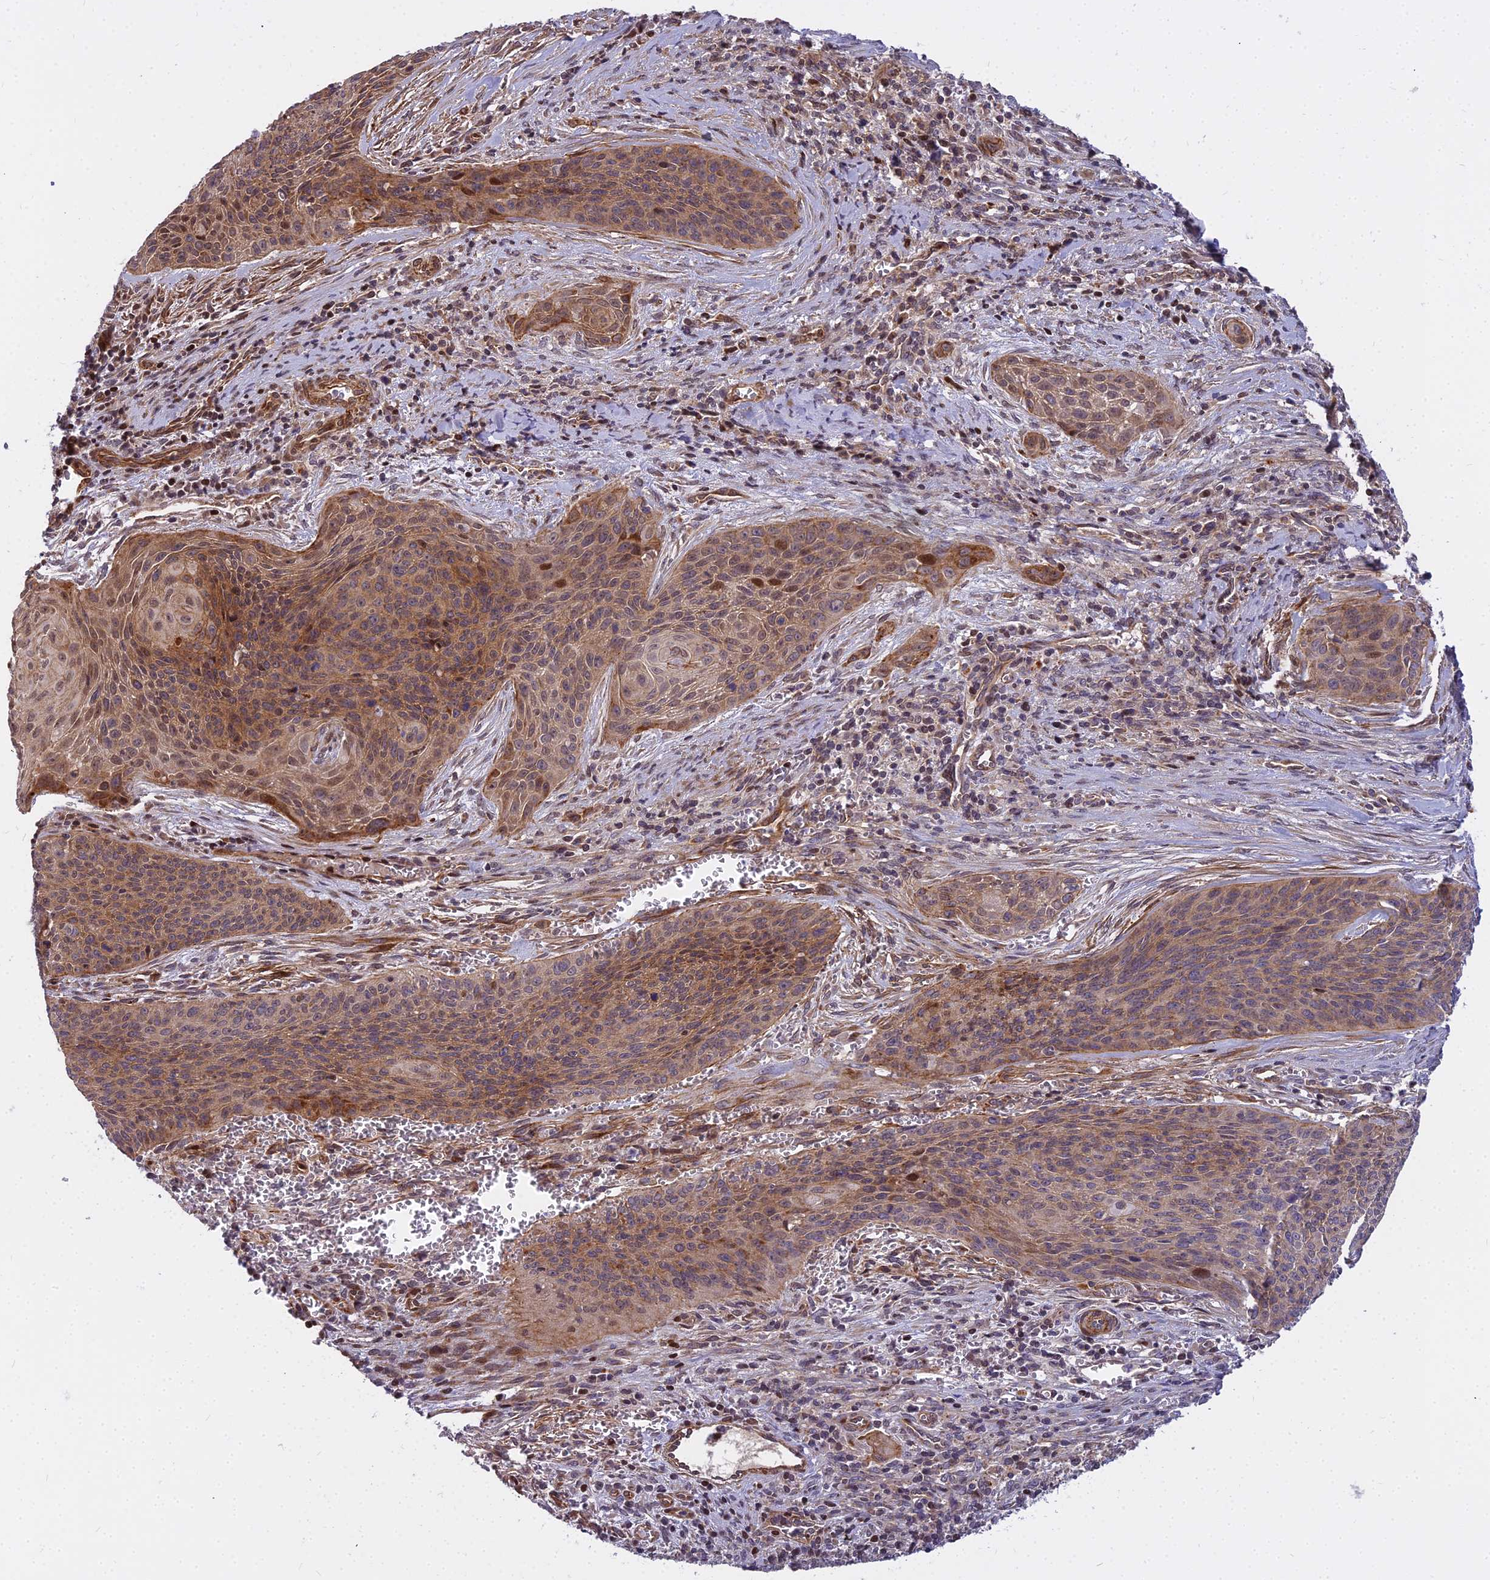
{"staining": {"intensity": "moderate", "quantity": ">75%", "location": "cytoplasmic/membranous,nuclear"}, "tissue": "cervical cancer", "cell_type": "Tumor cells", "image_type": "cancer", "snomed": [{"axis": "morphology", "description": "Squamous cell carcinoma, NOS"}, {"axis": "topography", "description": "Cervix"}], "caption": "Cervical cancer was stained to show a protein in brown. There is medium levels of moderate cytoplasmic/membranous and nuclear expression in approximately >75% of tumor cells. (DAB = brown stain, brightfield microscopy at high magnification).", "gene": "GLYATL3", "patient": {"sex": "female", "age": 55}}